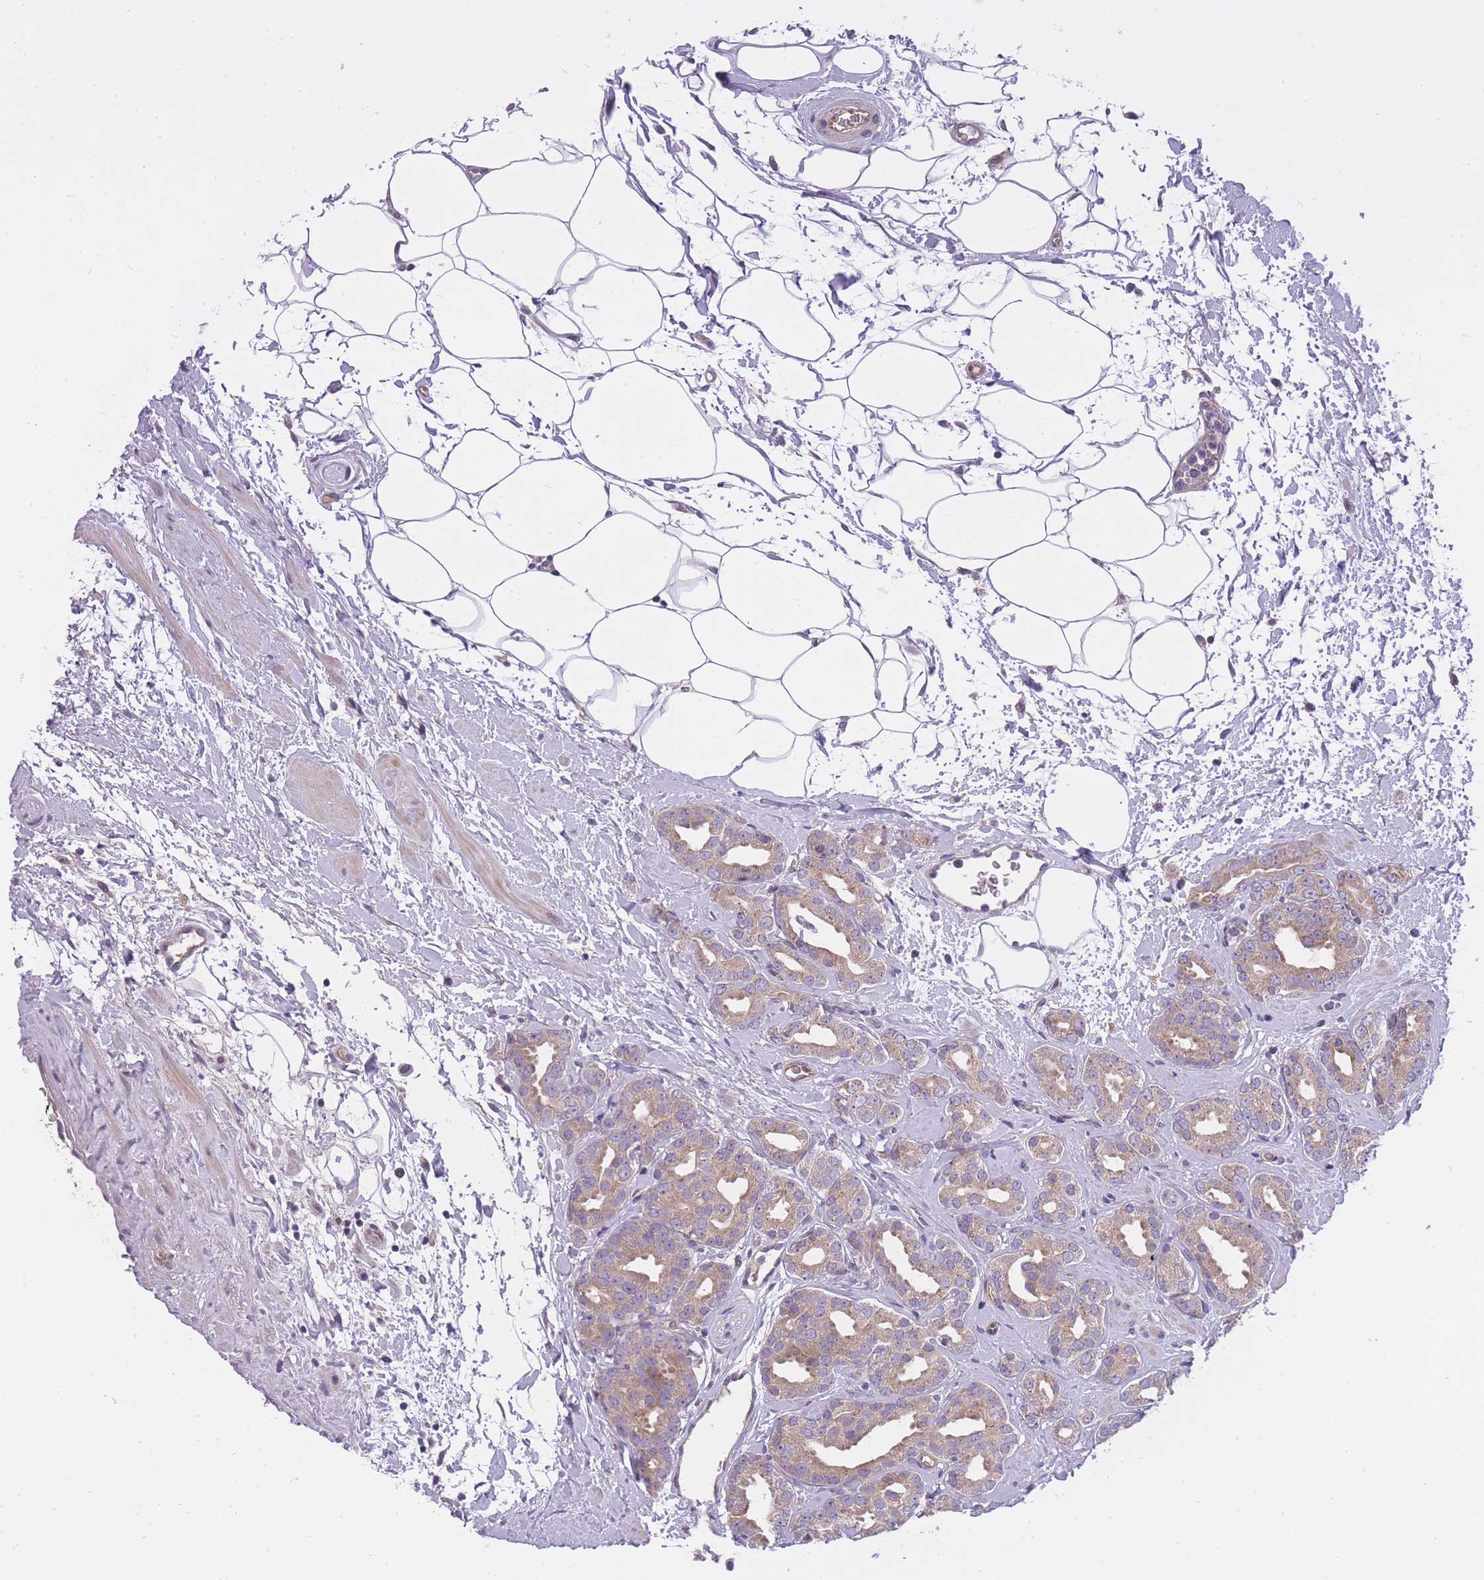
{"staining": {"intensity": "weak", "quantity": "25%-75%", "location": "cytoplasmic/membranous"}, "tissue": "prostate cancer", "cell_type": "Tumor cells", "image_type": "cancer", "snomed": [{"axis": "morphology", "description": "Adenocarcinoma, High grade"}, {"axis": "topography", "description": "Prostate"}], "caption": "Immunohistochemical staining of human adenocarcinoma (high-grade) (prostate) displays low levels of weak cytoplasmic/membranous protein expression in approximately 25%-75% of tumor cells.", "gene": "CRYGN", "patient": {"sex": "male", "age": 63}}